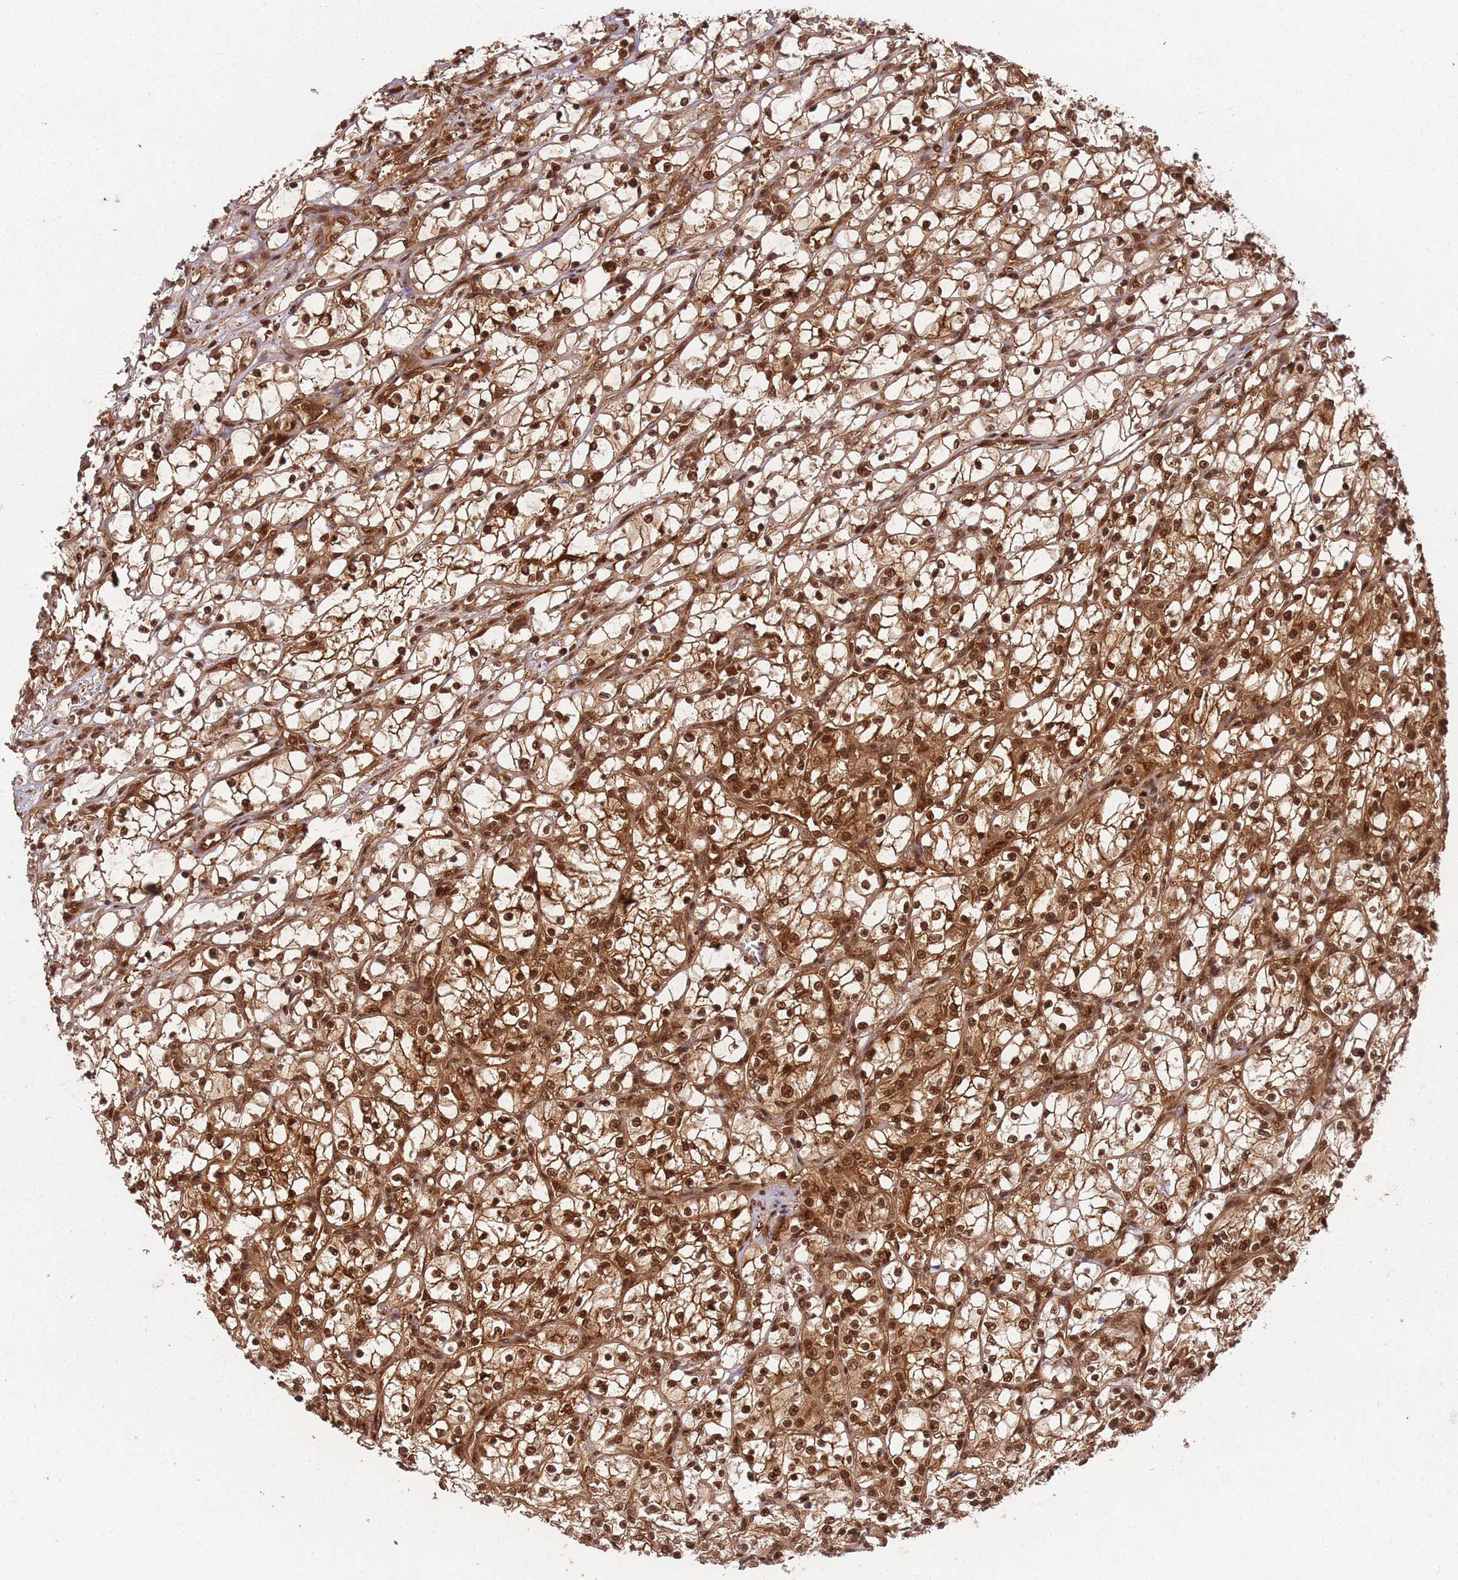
{"staining": {"intensity": "strong", "quantity": ">75%", "location": "cytoplasmic/membranous,nuclear"}, "tissue": "renal cancer", "cell_type": "Tumor cells", "image_type": "cancer", "snomed": [{"axis": "morphology", "description": "Adenocarcinoma, NOS"}, {"axis": "topography", "description": "Kidney"}], "caption": "Protein staining by immunohistochemistry exhibits strong cytoplasmic/membranous and nuclear staining in about >75% of tumor cells in renal adenocarcinoma.", "gene": "PGLS", "patient": {"sex": "female", "age": 69}}